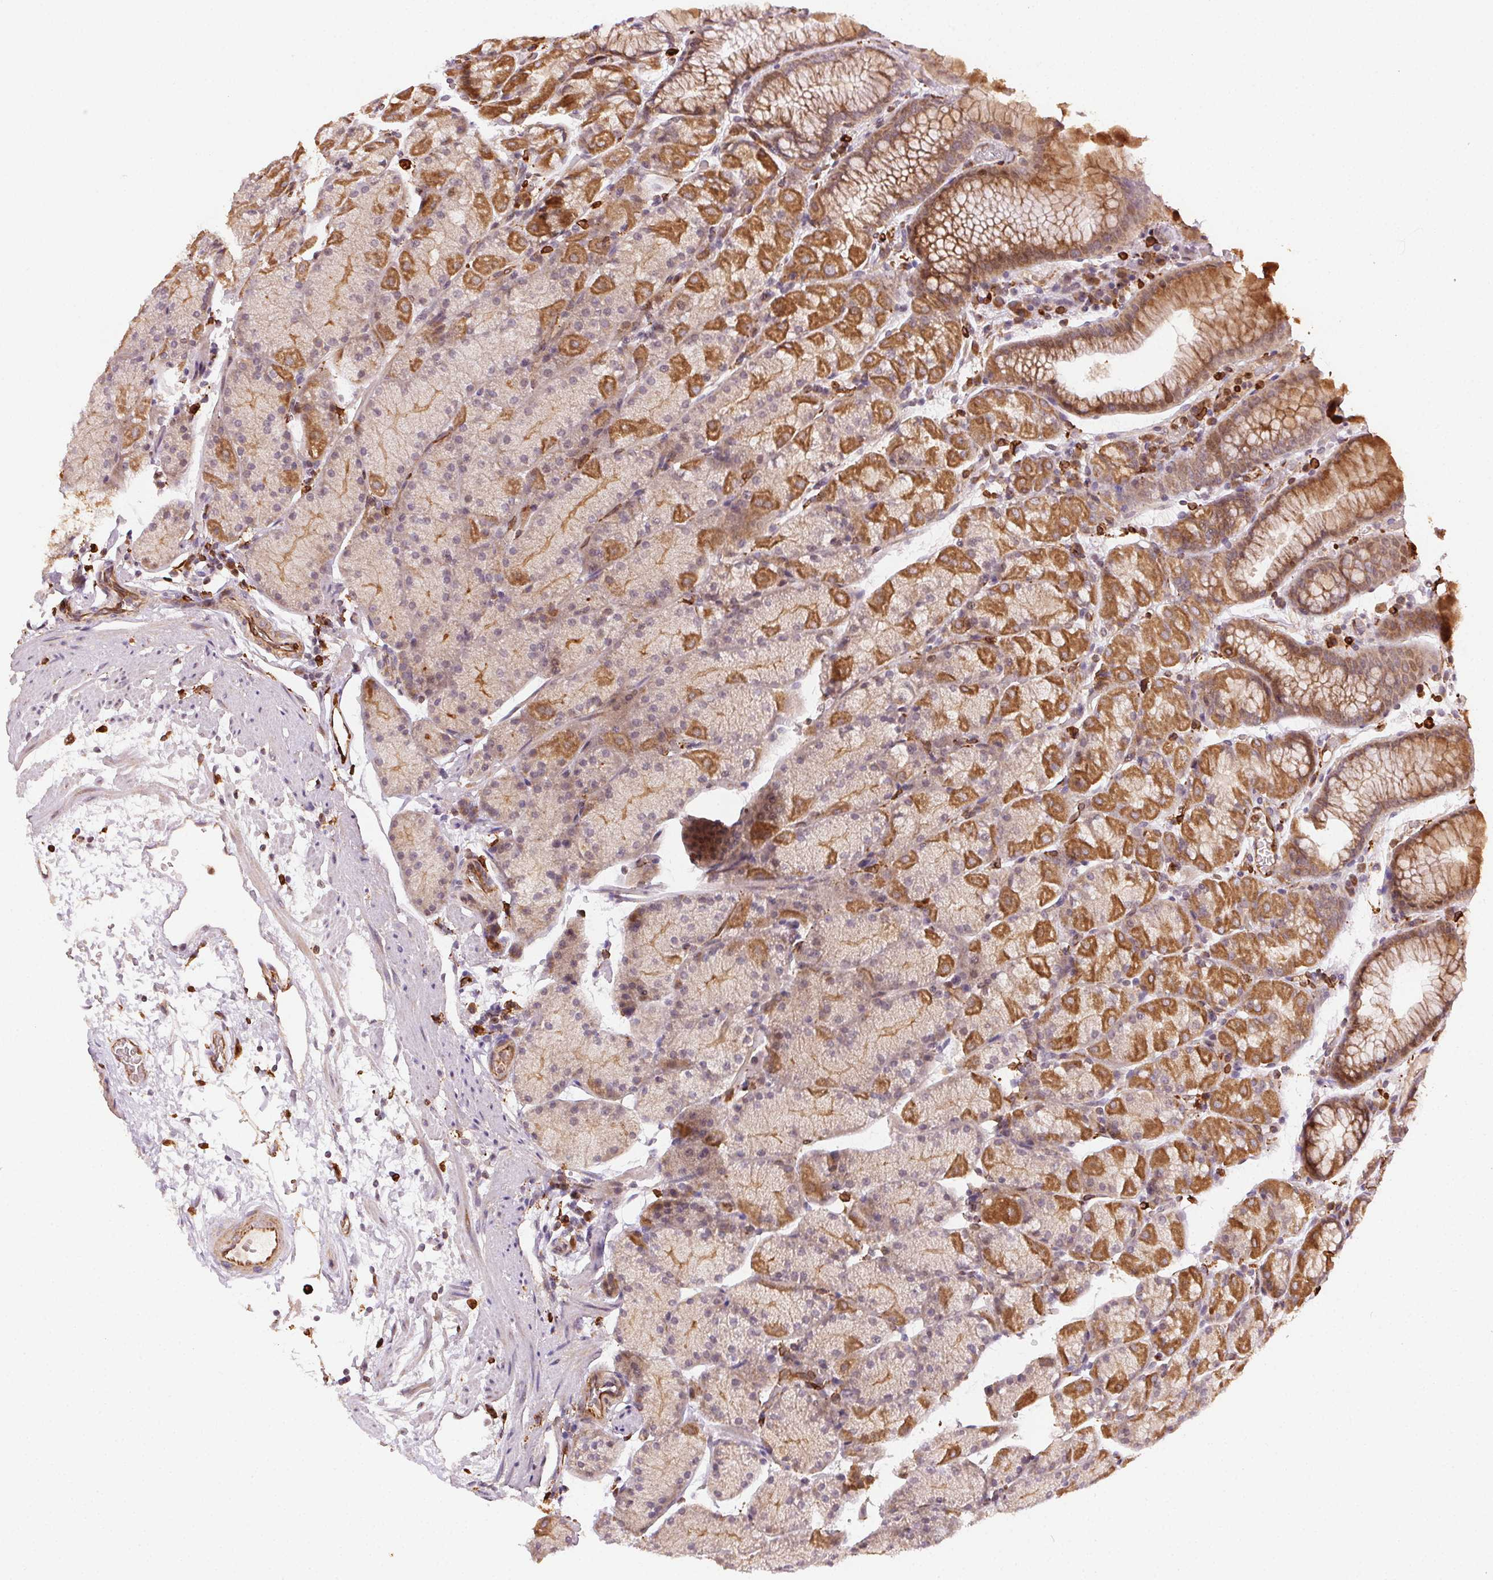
{"staining": {"intensity": "moderate", "quantity": "25%-75%", "location": "cytoplasmic/membranous"}, "tissue": "stomach", "cell_type": "Glandular cells", "image_type": "normal", "snomed": [{"axis": "morphology", "description": "Normal tissue, NOS"}, {"axis": "topography", "description": "Stomach, upper"}, {"axis": "topography", "description": "Stomach"}], "caption": "Moderate cytoplasmic/membranous positivity for a protein is seen in about 25%-75% of glandular cells of unremarkable stomach using immunohistochemistry.", "gene": "RNASET2", "patient": {"sex": "male", "age": 76}}